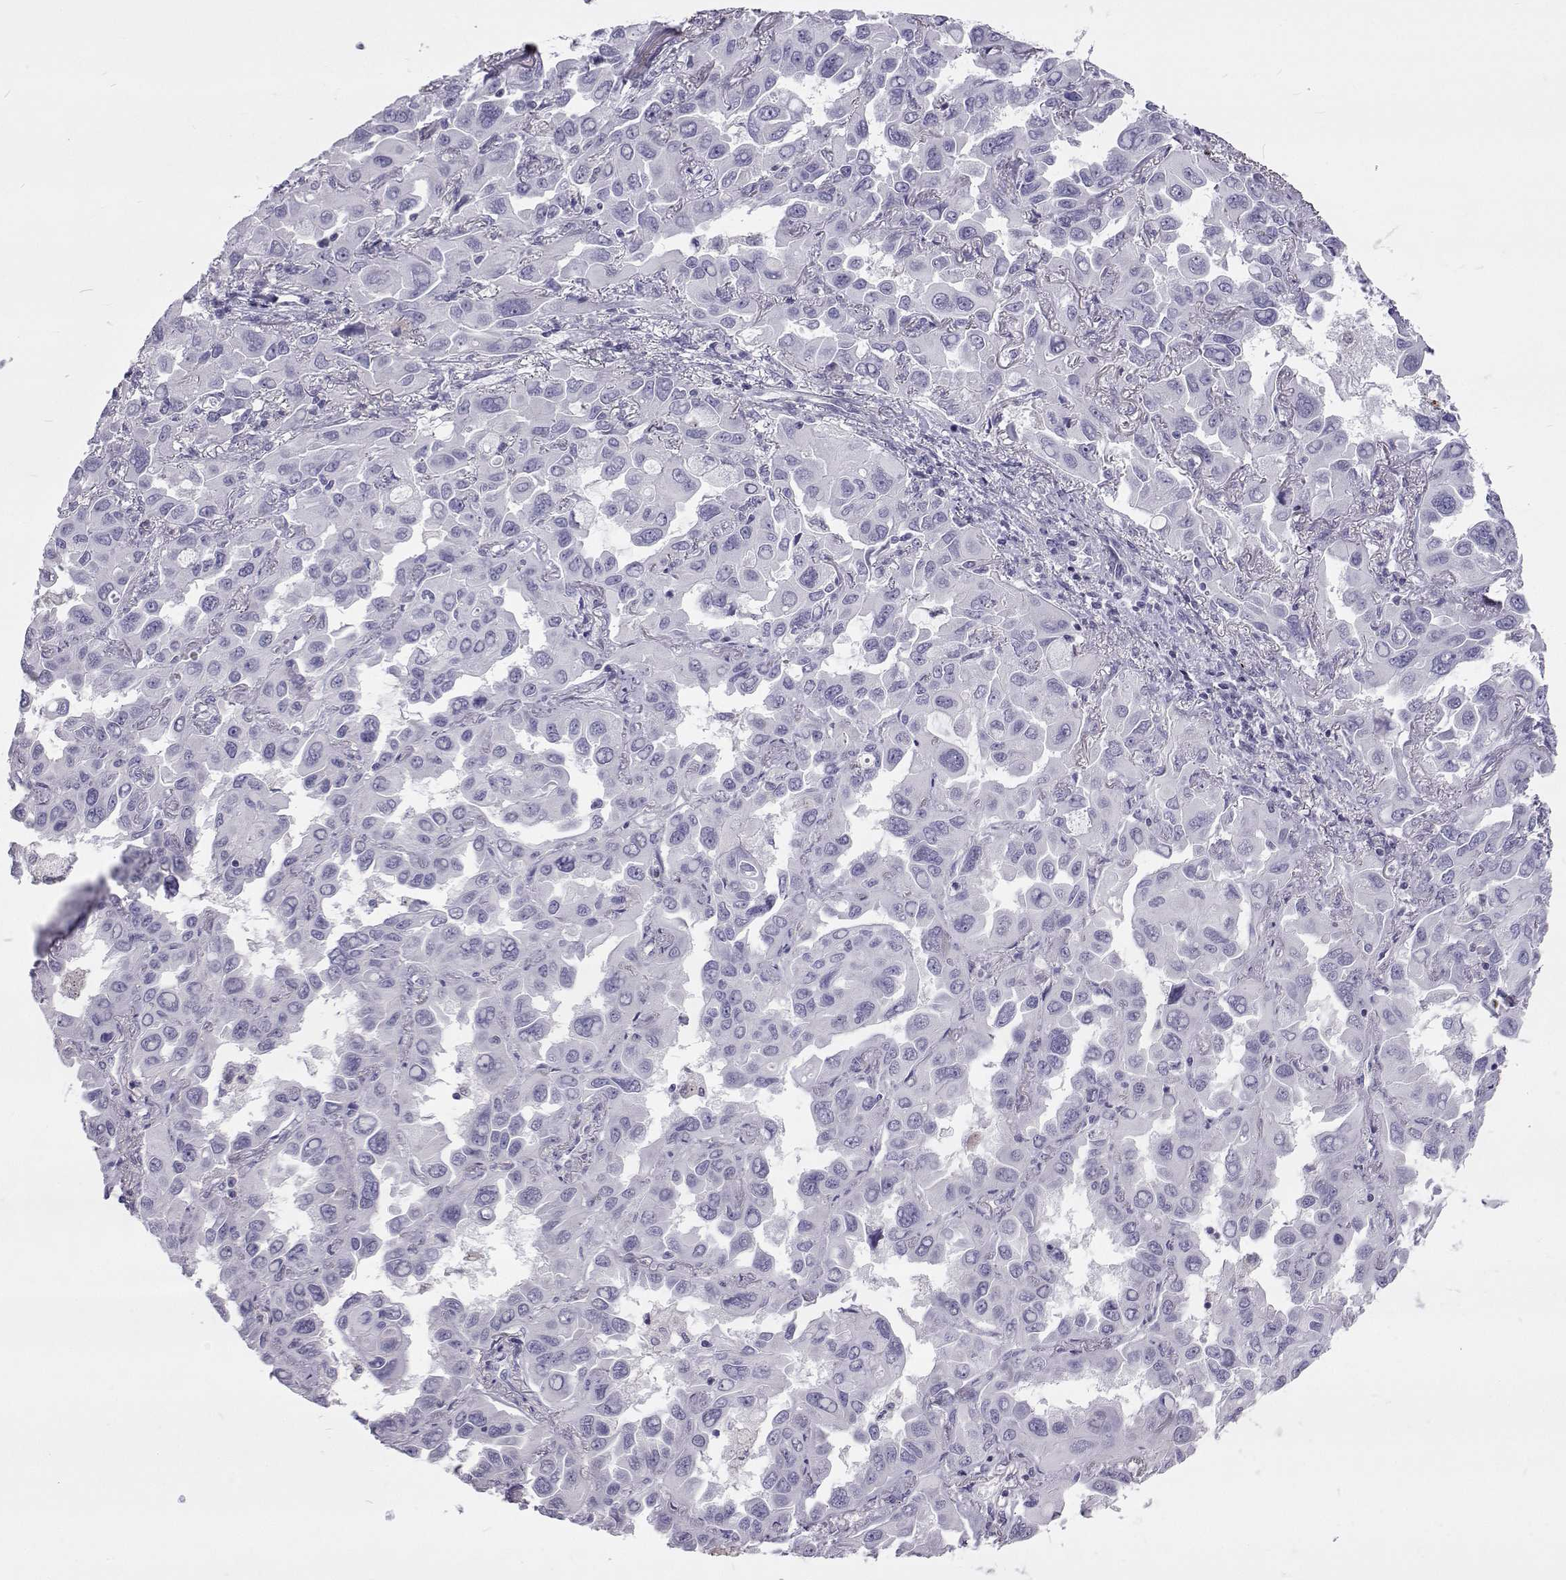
{"staining": {"intensity": "negative", "quantity": "none", "location": "none"}, "tissue": "lung cancer", "cell_type": "Tumor cells", "image_type": "cancer", "snomed": [{"axis": "morphology", "description": "Adenocarcinoma, NOS"}, {"axis": "topography", "description": "Lung"}], "caption": "Tumor cells show no significant staining in adenocarcinoma (lung).", "gene": "GALM", "patient": {"sex": "male", "age": 64}}